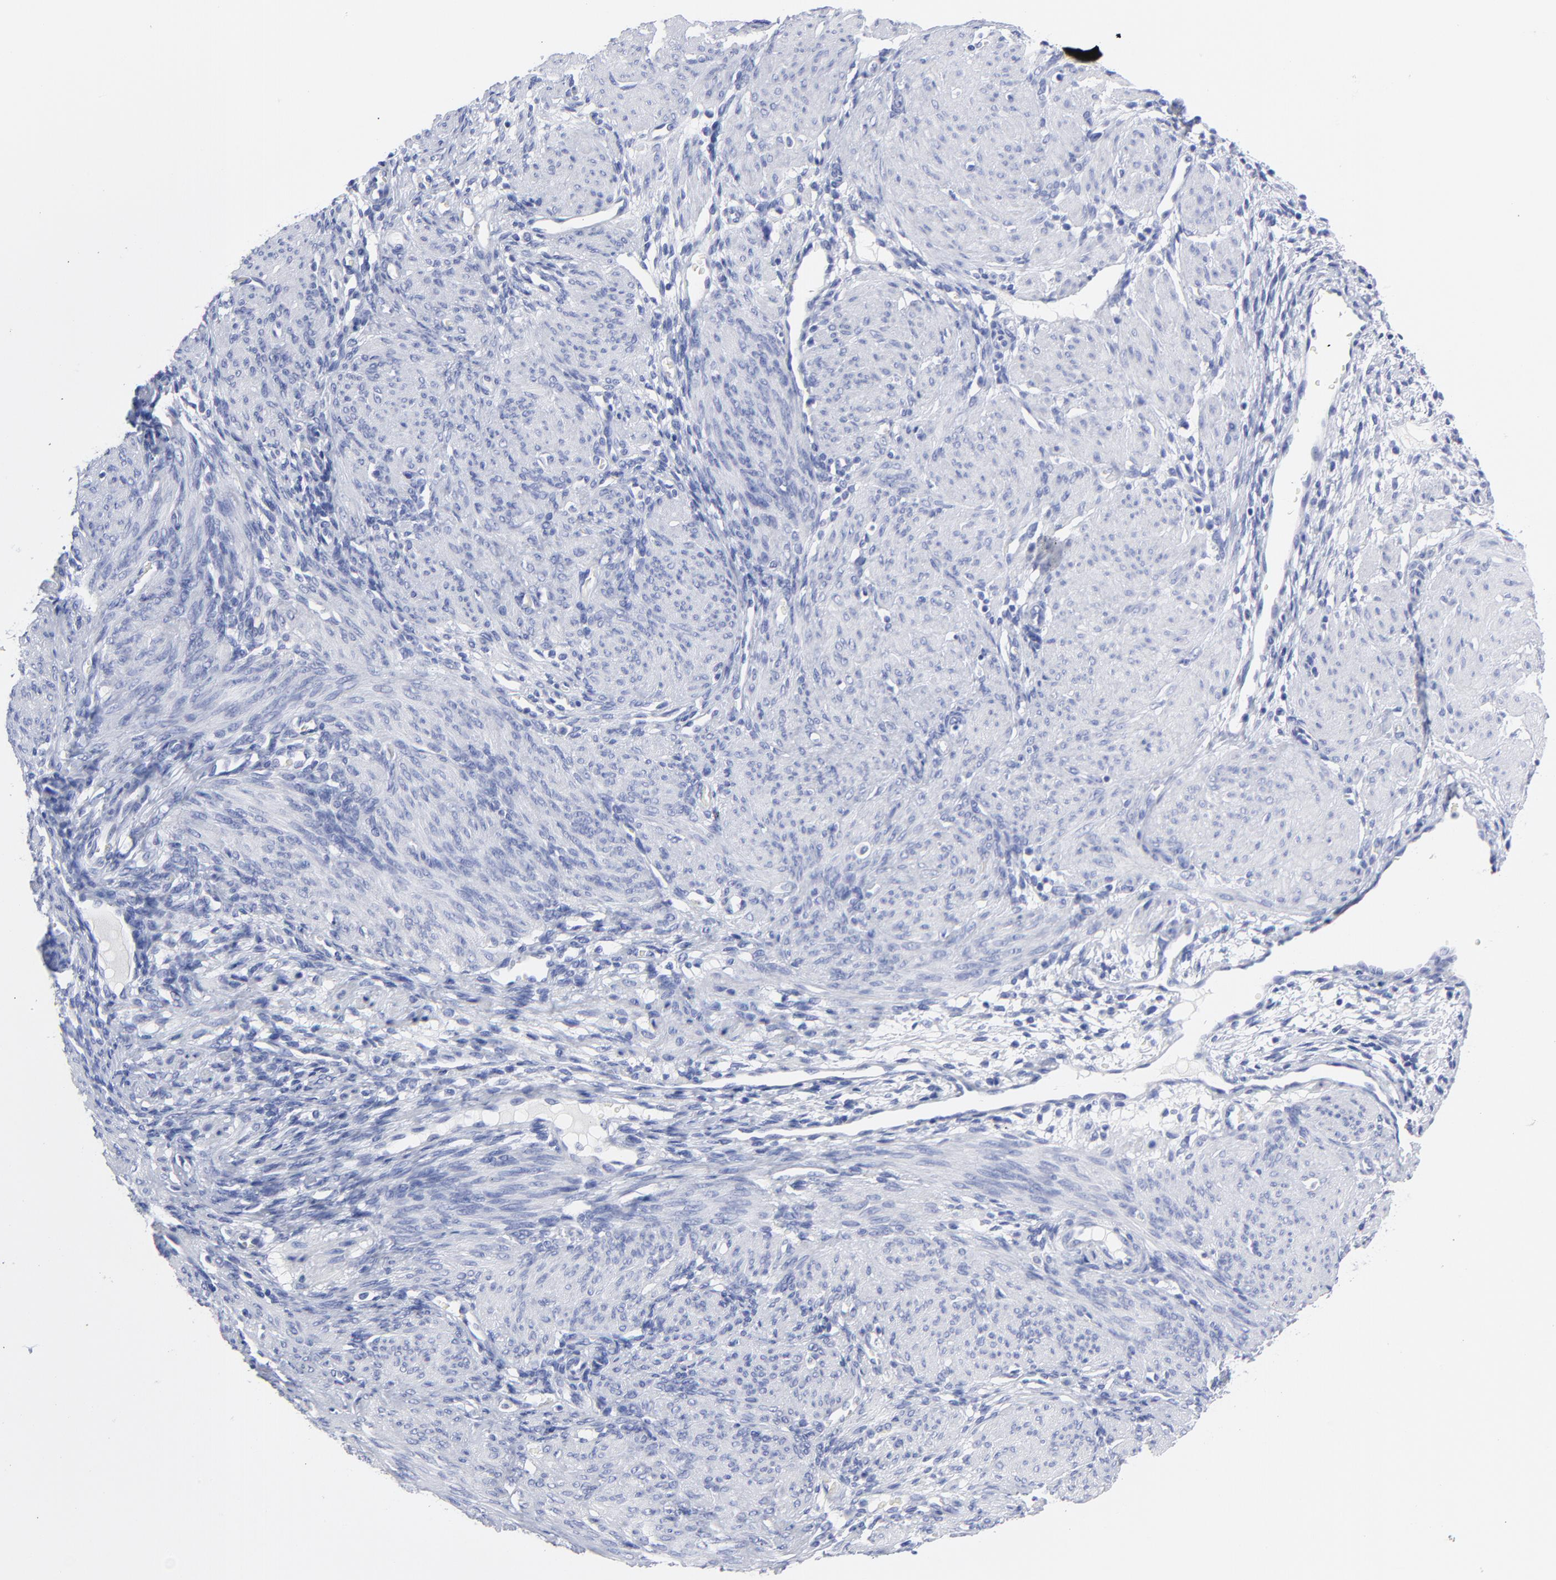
{"staining": {"intensity": "negative", "quantity": "none", "location": "none"}, "tissue": "endometrium", "cell_type": "Cells in endometrial stroma", "image_type": "normal", "snomed": [{"axis": "morphology", "description": "Normal tissue, NOS"}, {"axis": "topography", "description": "Endometrium"}], "caption": "IHC histopathology image of normal human endometrium stained for a protein (brown), which shows no positivity in cells in endometrial stroma. The staining is performed using DAB brown chromogen with nuclei counter-stained in using hematoxylin.", "gene": "ACY1", "patient": {"sex": "female", "age": 72}}